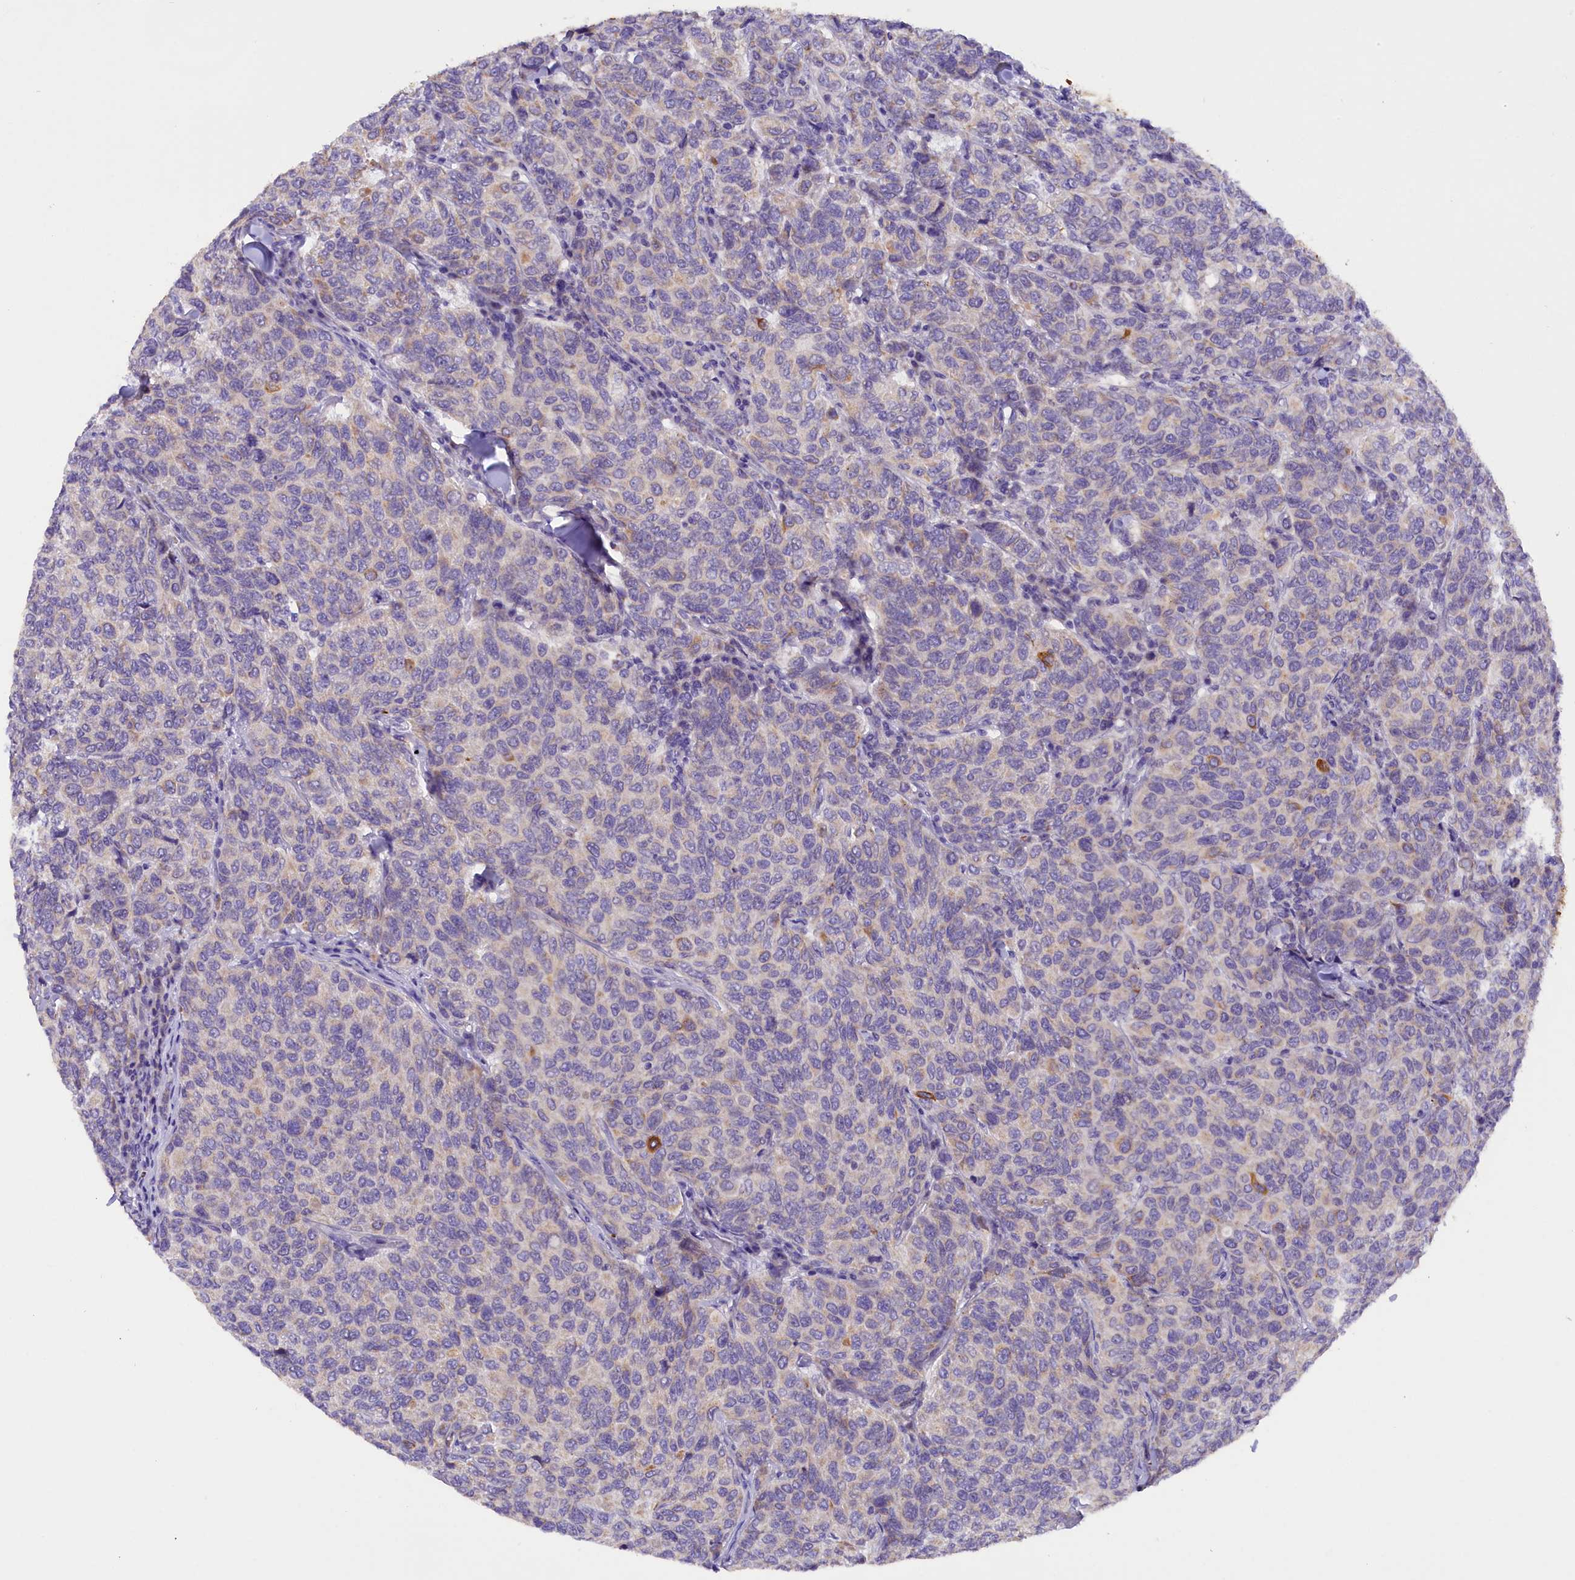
{"staining": {"intensity": "weak", "quantity": "<25%", "location": "cytoplasmic/membranous"}, "tissue": "breast cancer", "cell_type": "Tumor cells", "image_type": "cancer", "snomed": [{"axis": "morphology", "description": "Duct carcinoma"}, {"axis": "topography", "description": "Breast"}], "caption": "High magnification brightfield microscopy of breast cancer stained with DAB (3,3'-diaminobenzidine) (brown) and counterstained with hematoxylin (blue): tumor cells show no significant positivity.", "gene": "PKIA", "patient": {"sex": "female", "age": 55}}